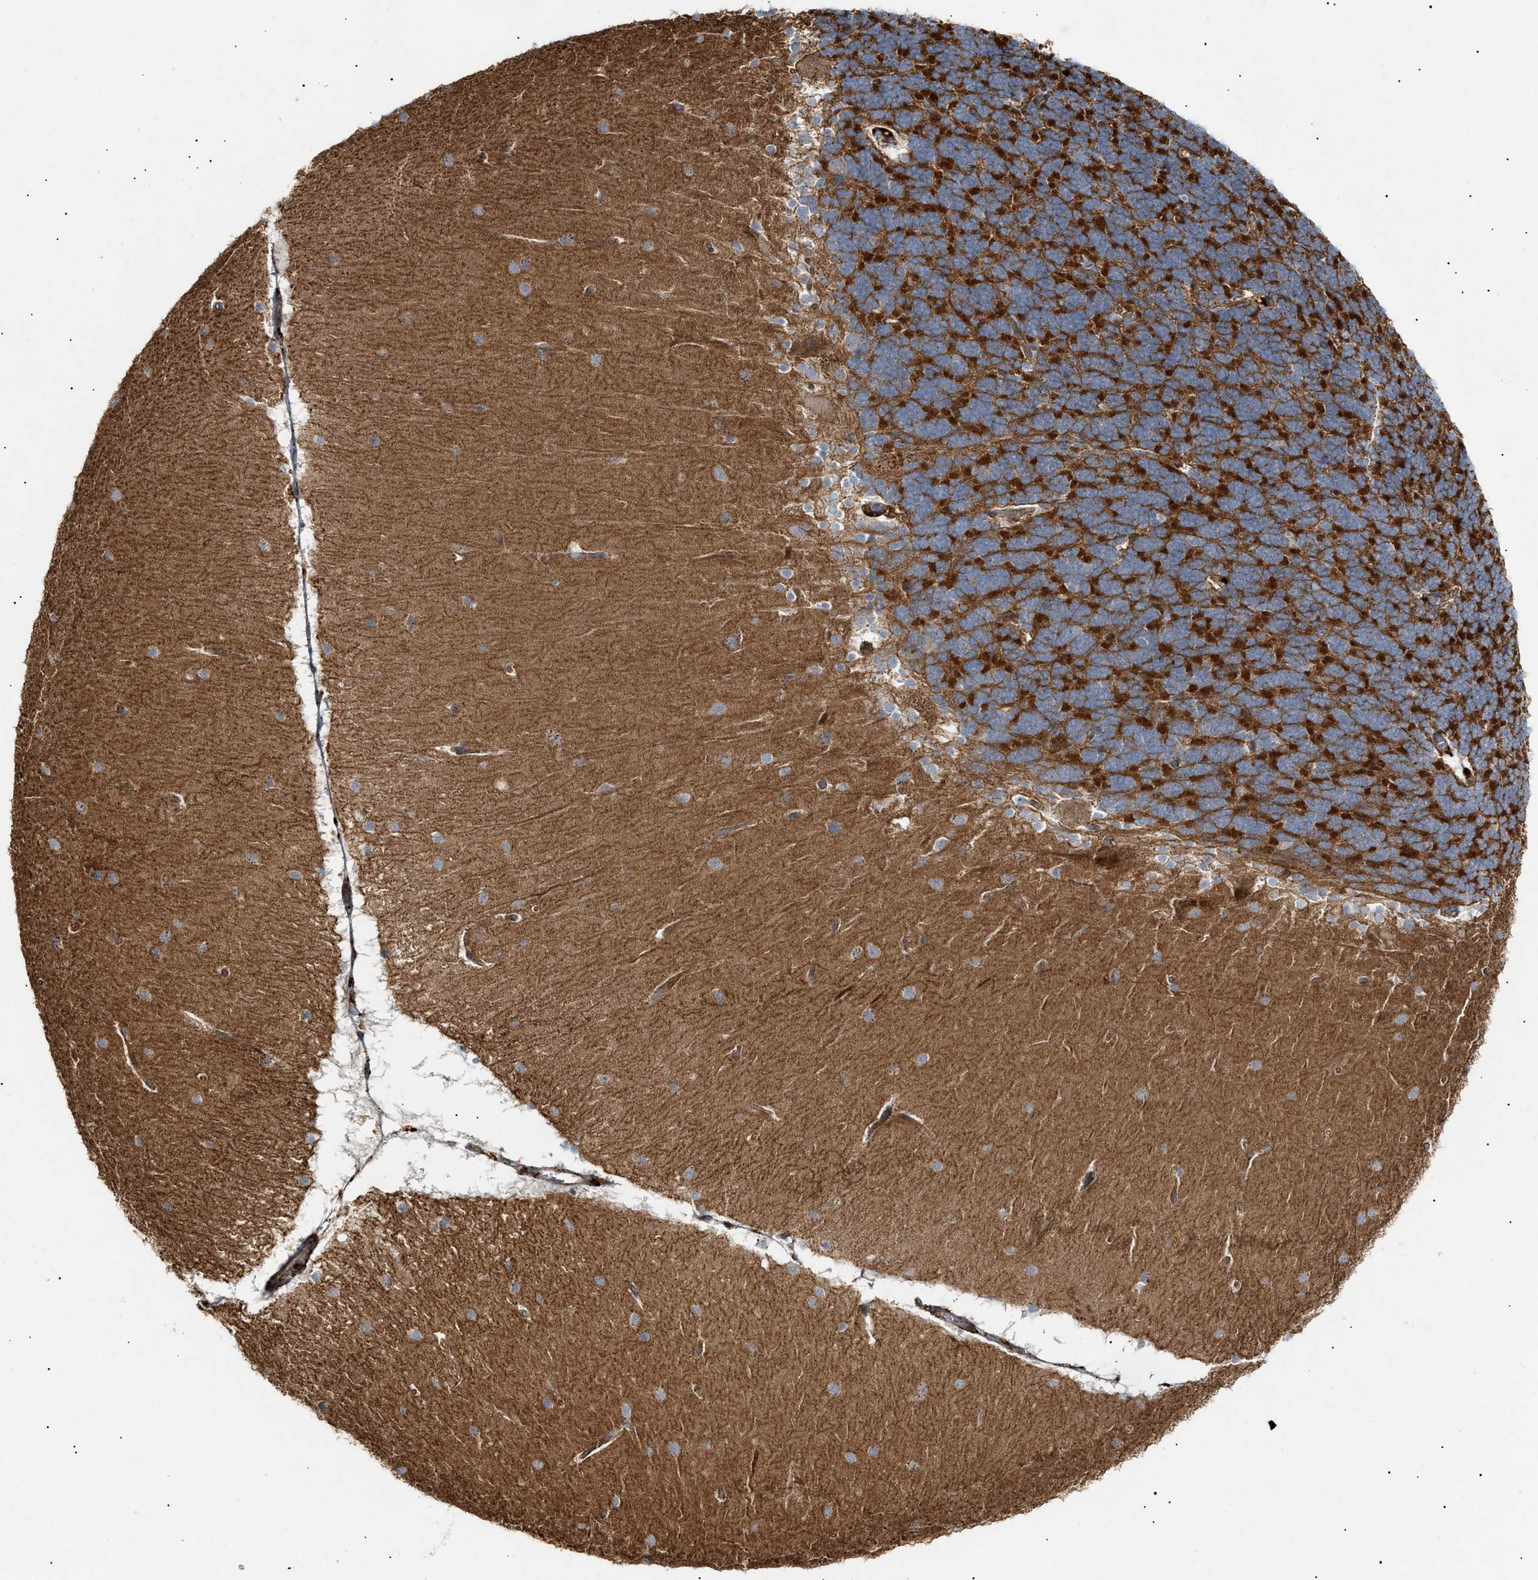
{"staining": {"intensity": "strong", "quantity": "25%-75%", "location": "cytoplasmic/membranous"}, "tissue": "cerebellum", "cell_type": "Cells in granular layer", "image_type": "normal", "snomed": [{"axis": "morphology", "description": "Normal tissue, NOS"}, {"axis": "topography", "description": "Cerebellum"}], "caption": "This image reveals immunohistochemistry staining of unremarkable cerebellum, with high strong cytoplasmic/membranous positivity in approximately 25%-75% of cells in granular layer.", "gene": "ZFHX2", "patient": {"sex": "female", "age": 19}}